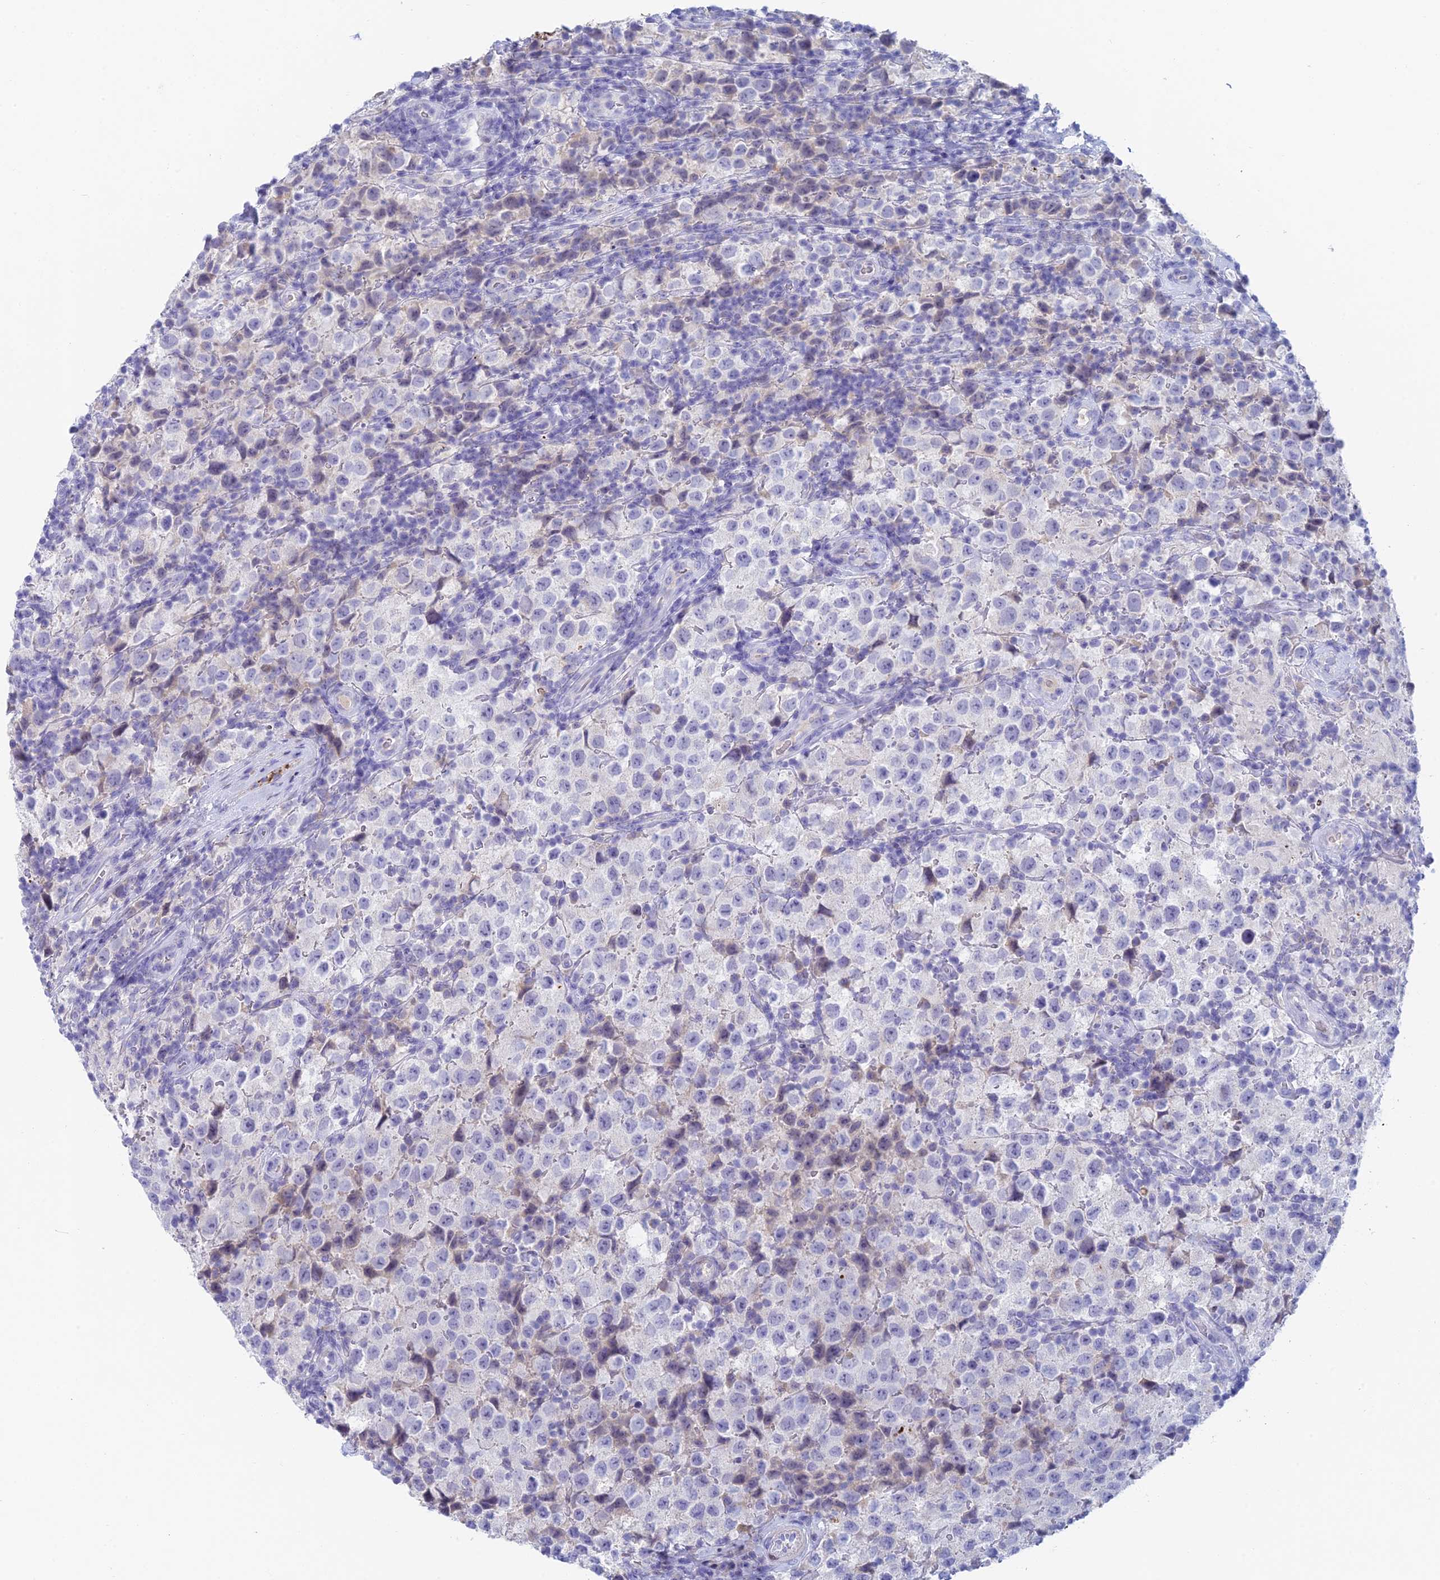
{"staining": {"intensity": "negative", "quantity": "none", "location": "none"}, "tissue": "testis cancer", "cell_type": "Tumor cells", "image_type": "cancer", "snomed": [{"axis": "morphology", "description": "Seminoma, NOS"}, {"axis": "morphology", "description": "Carcinoma, Embryonal, NOS"}, {"axis": "topography", "description": "Testis"}], "caption": "A high-resolution micrograph shows immunohistochemistry (IHC) staining of embryonal carcinoma (testis), which reveals no significant expression in tumor cells.", "gene": "REXO5", "patient": {"sex": "male", "age": 41}}